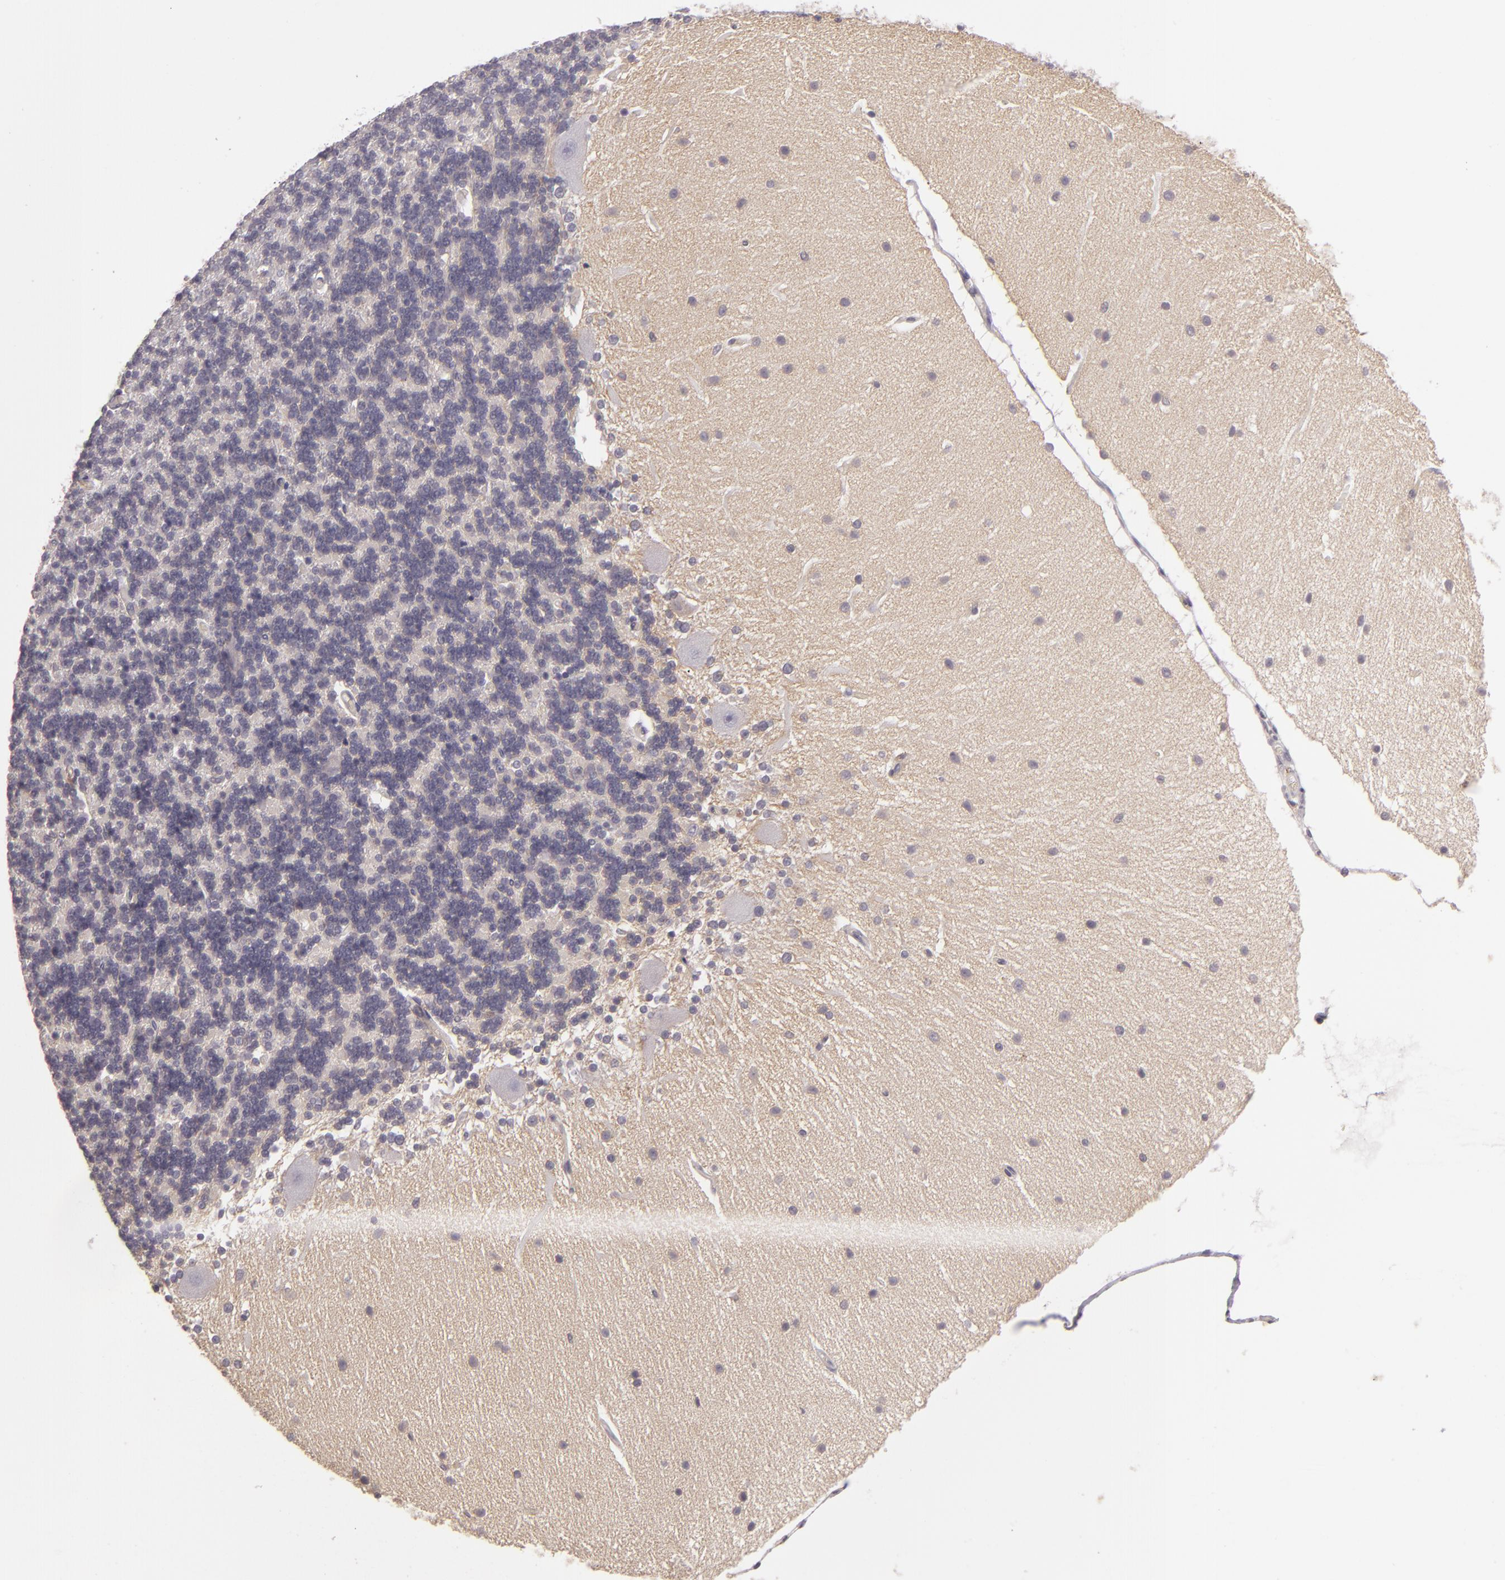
{"staining": {"intensity": "negative", "quantity": "none", "location": "none"}, "tissue": "cerebellum", "cell_type": "Cells in granular layer", "image_type": "normal", "snomed": [{"axis": "morphology", "description": "Normal tissue, NOS"}, {"axis": "topography", "description": "Cerebellum"}], "caption": "Immunohistochemistry (IHC) of normal cerebellum demonstrates no staining in cells in granular layer.", "gene": "EGFL6", "patient": {"sex": "female", "age": 54}}